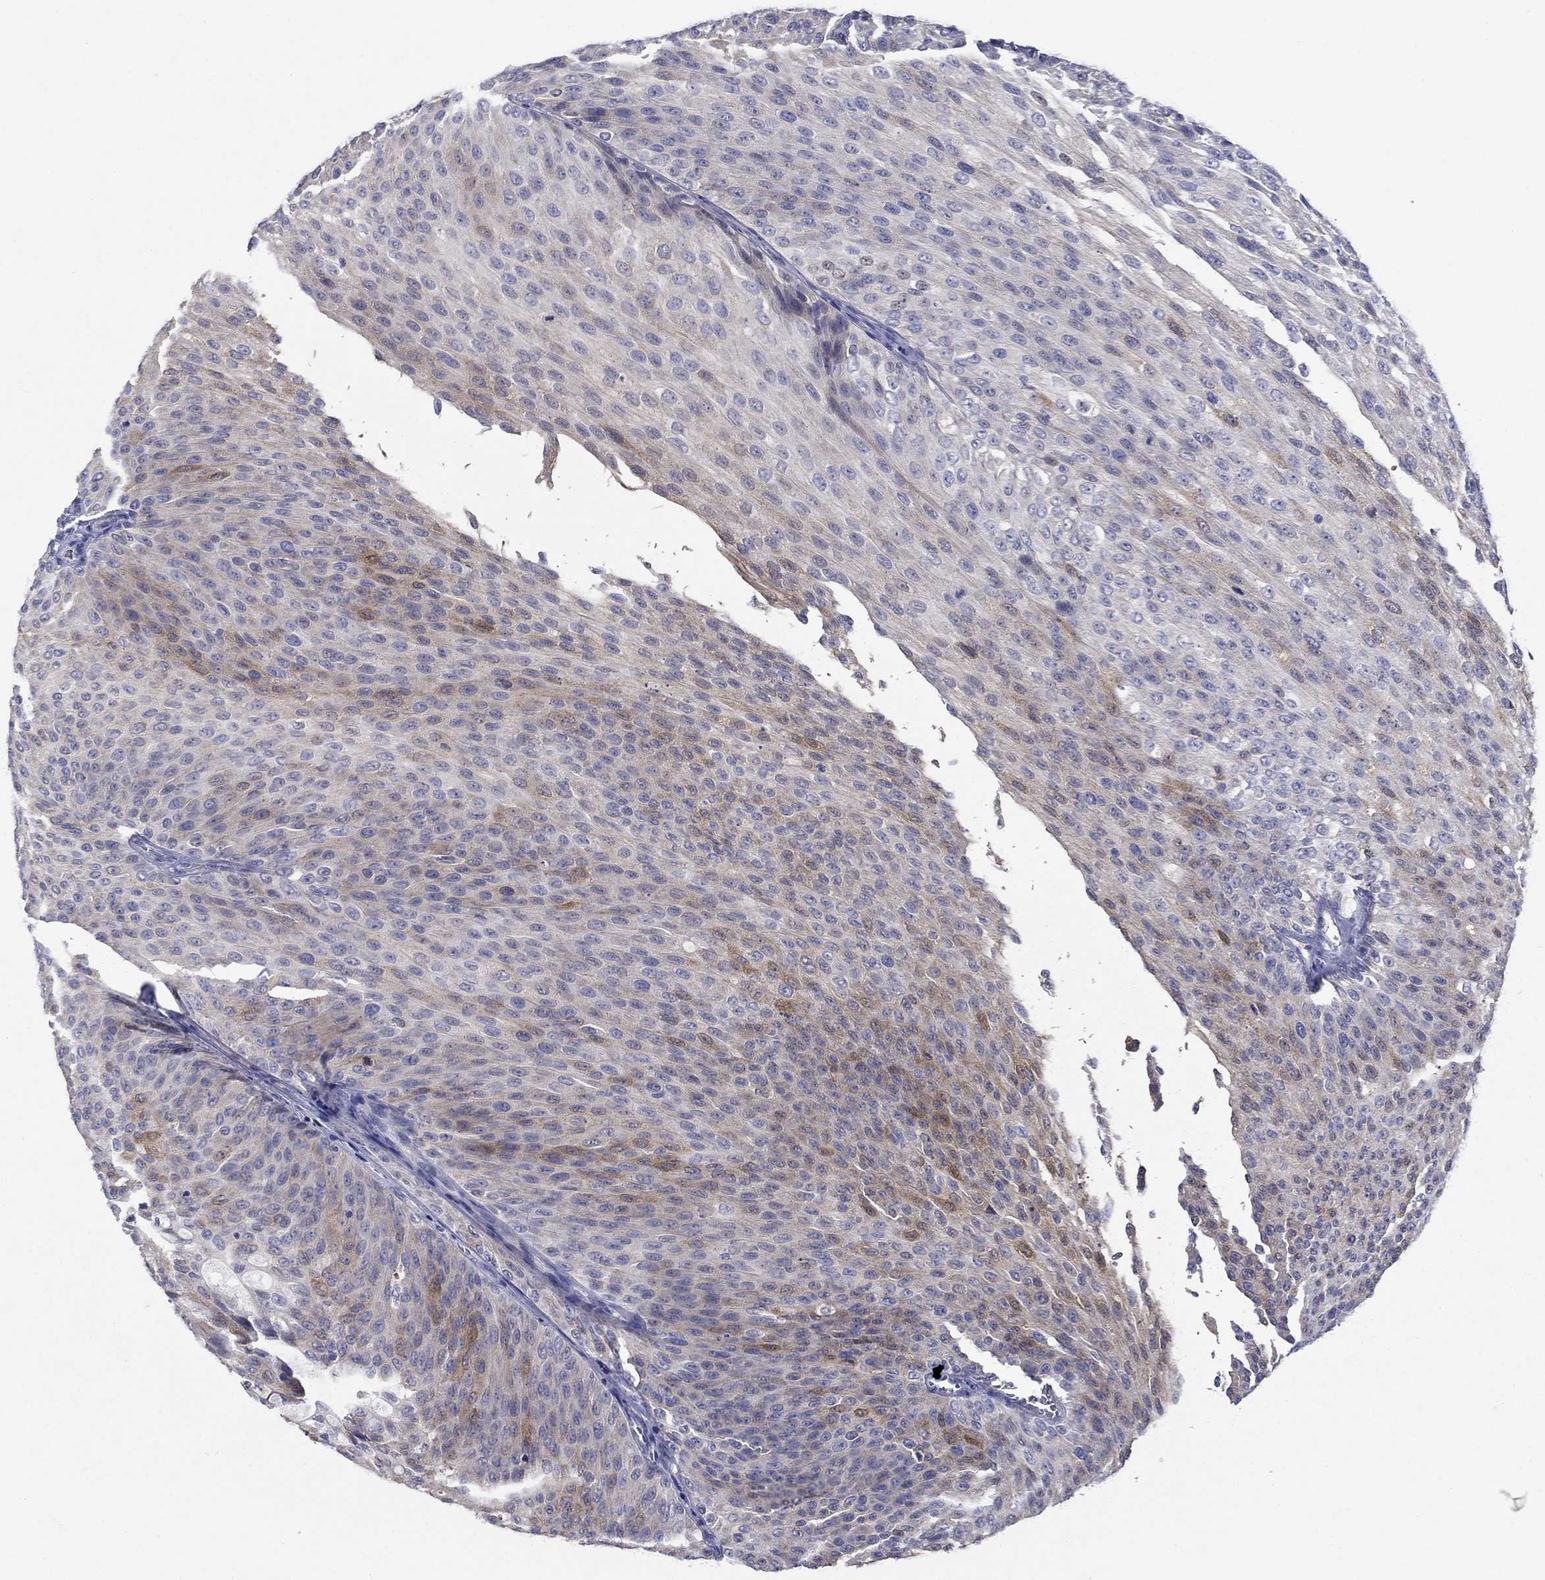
{"staining": {"intensity": "moderate", "quantity": "<25%", "location": "cytoplasmic/membranous"}, "tissue": "urothelial cancer", "cell_type": "Tumor cells", "image_type": "cancer", "snomed": [{"axis": "morphology", "description": "Urothelial carcinoma, Low grade"}, {"axis": "topography", "description": "Ureter, NOS"}, {"axis": "topography", "description": "Urinary bladder"}], "caption": "A brown stain labels moderate cytoplasmic/membranous expression of a protein in human urothelial cancer tumor cells.", "gene": "SULT2B1", "patient": {"sex": "male", "age": 78}}